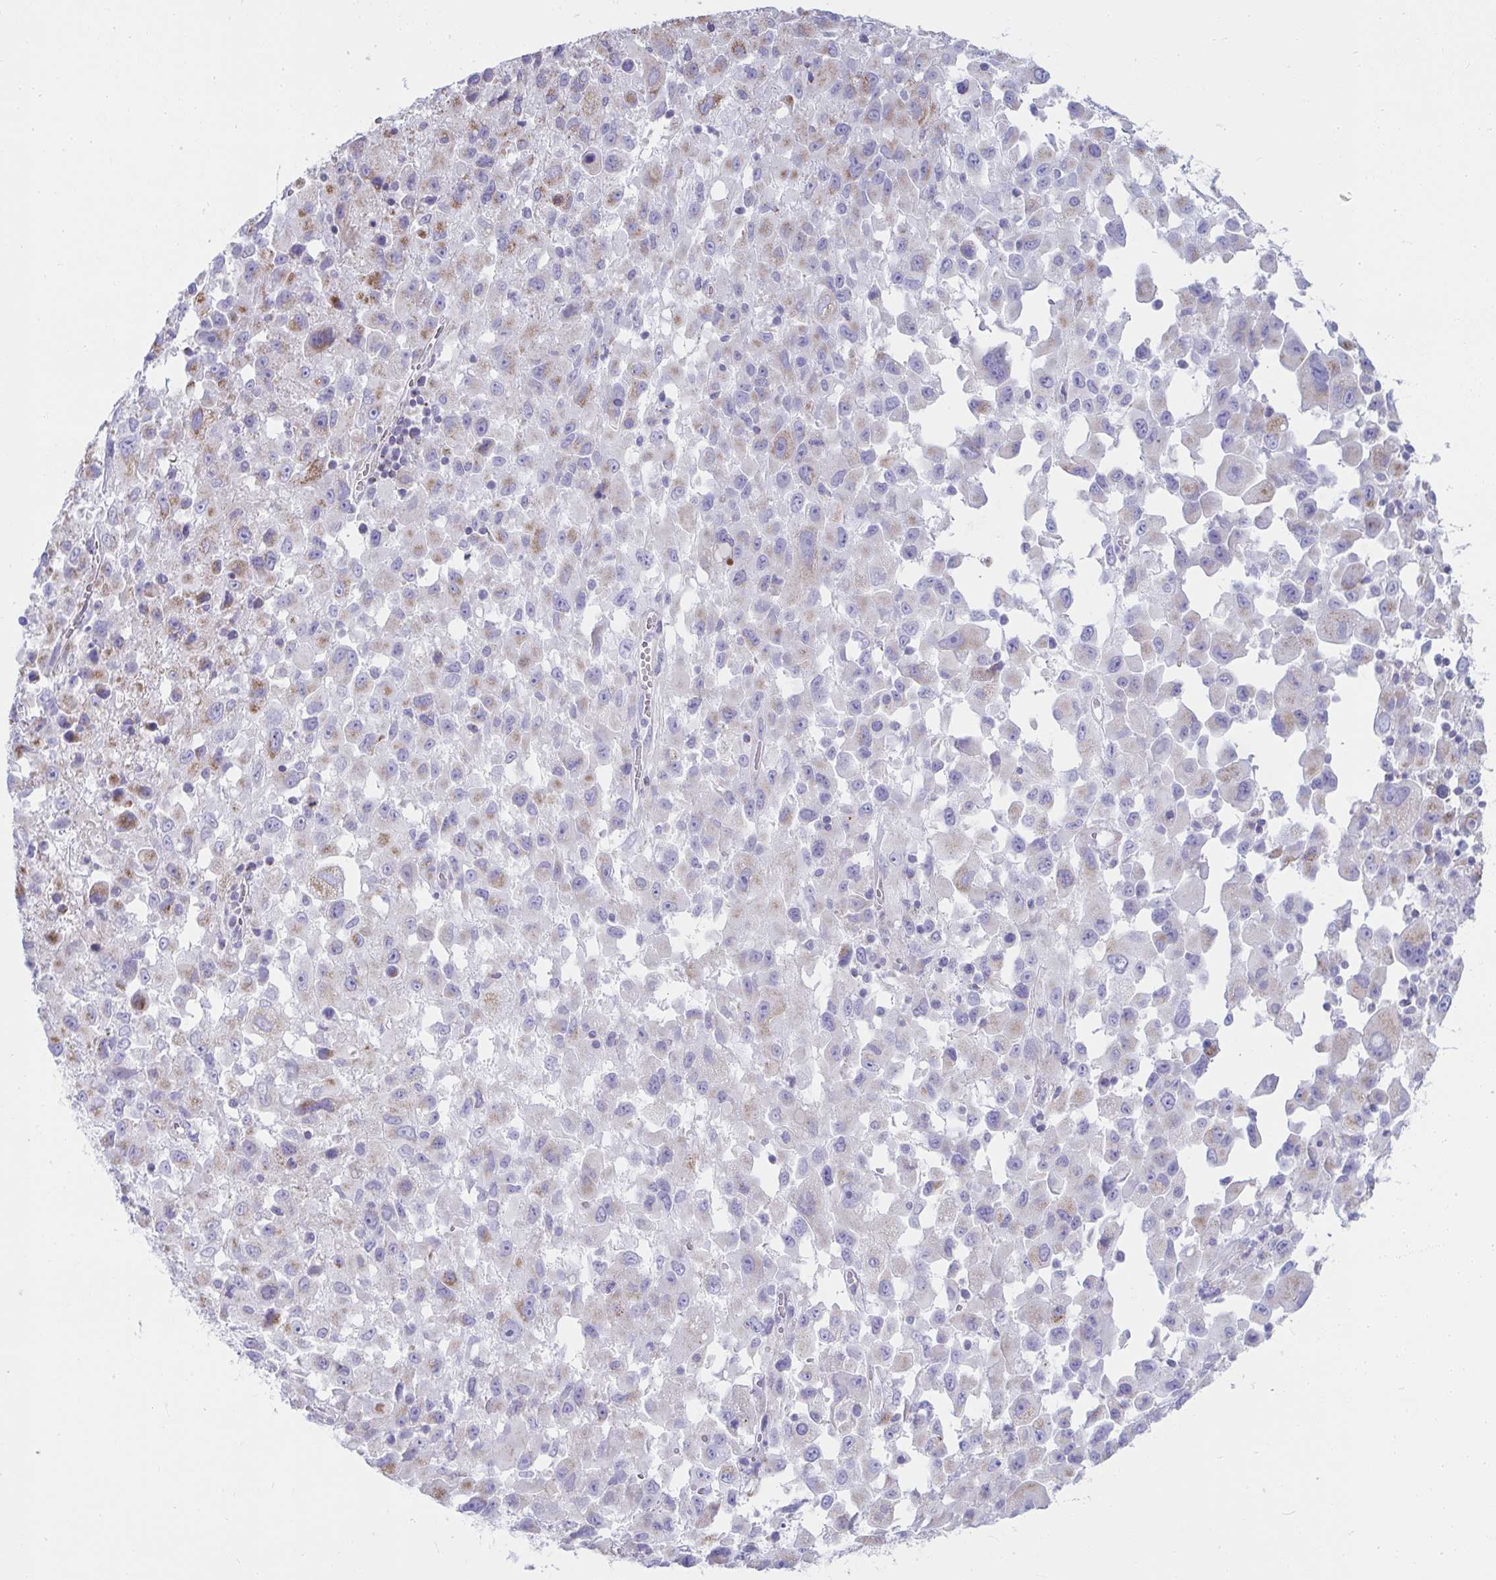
{"staining": {"intensity": "moderate", "quantity": "<25%", "location": "cytoplasmic/membranous"}, "tissue": "melanoma", "cell_type": "Tumor cells", "image_type": "cancer", "snomed": [{"axis": "morphology", "description": "Malignant melanoma, Metastatic site"}, {"axis": "topography", "description": "Soft tissue"}], "caption": "Tumor cells reveal low levels of moderate cytoplasmic/membranous positivity in approximately <25% of cells in malignant melanoma (metastatic site). The staining was performed using DAB (3,3'-diaminobenzidine) to visualize the protein expression in brown, while the nuclei were stained in blue with hematoxylin (Magnification: 20x).", "gene": "SLC6A1", "patient": {"sex": "male", "age": 50}}